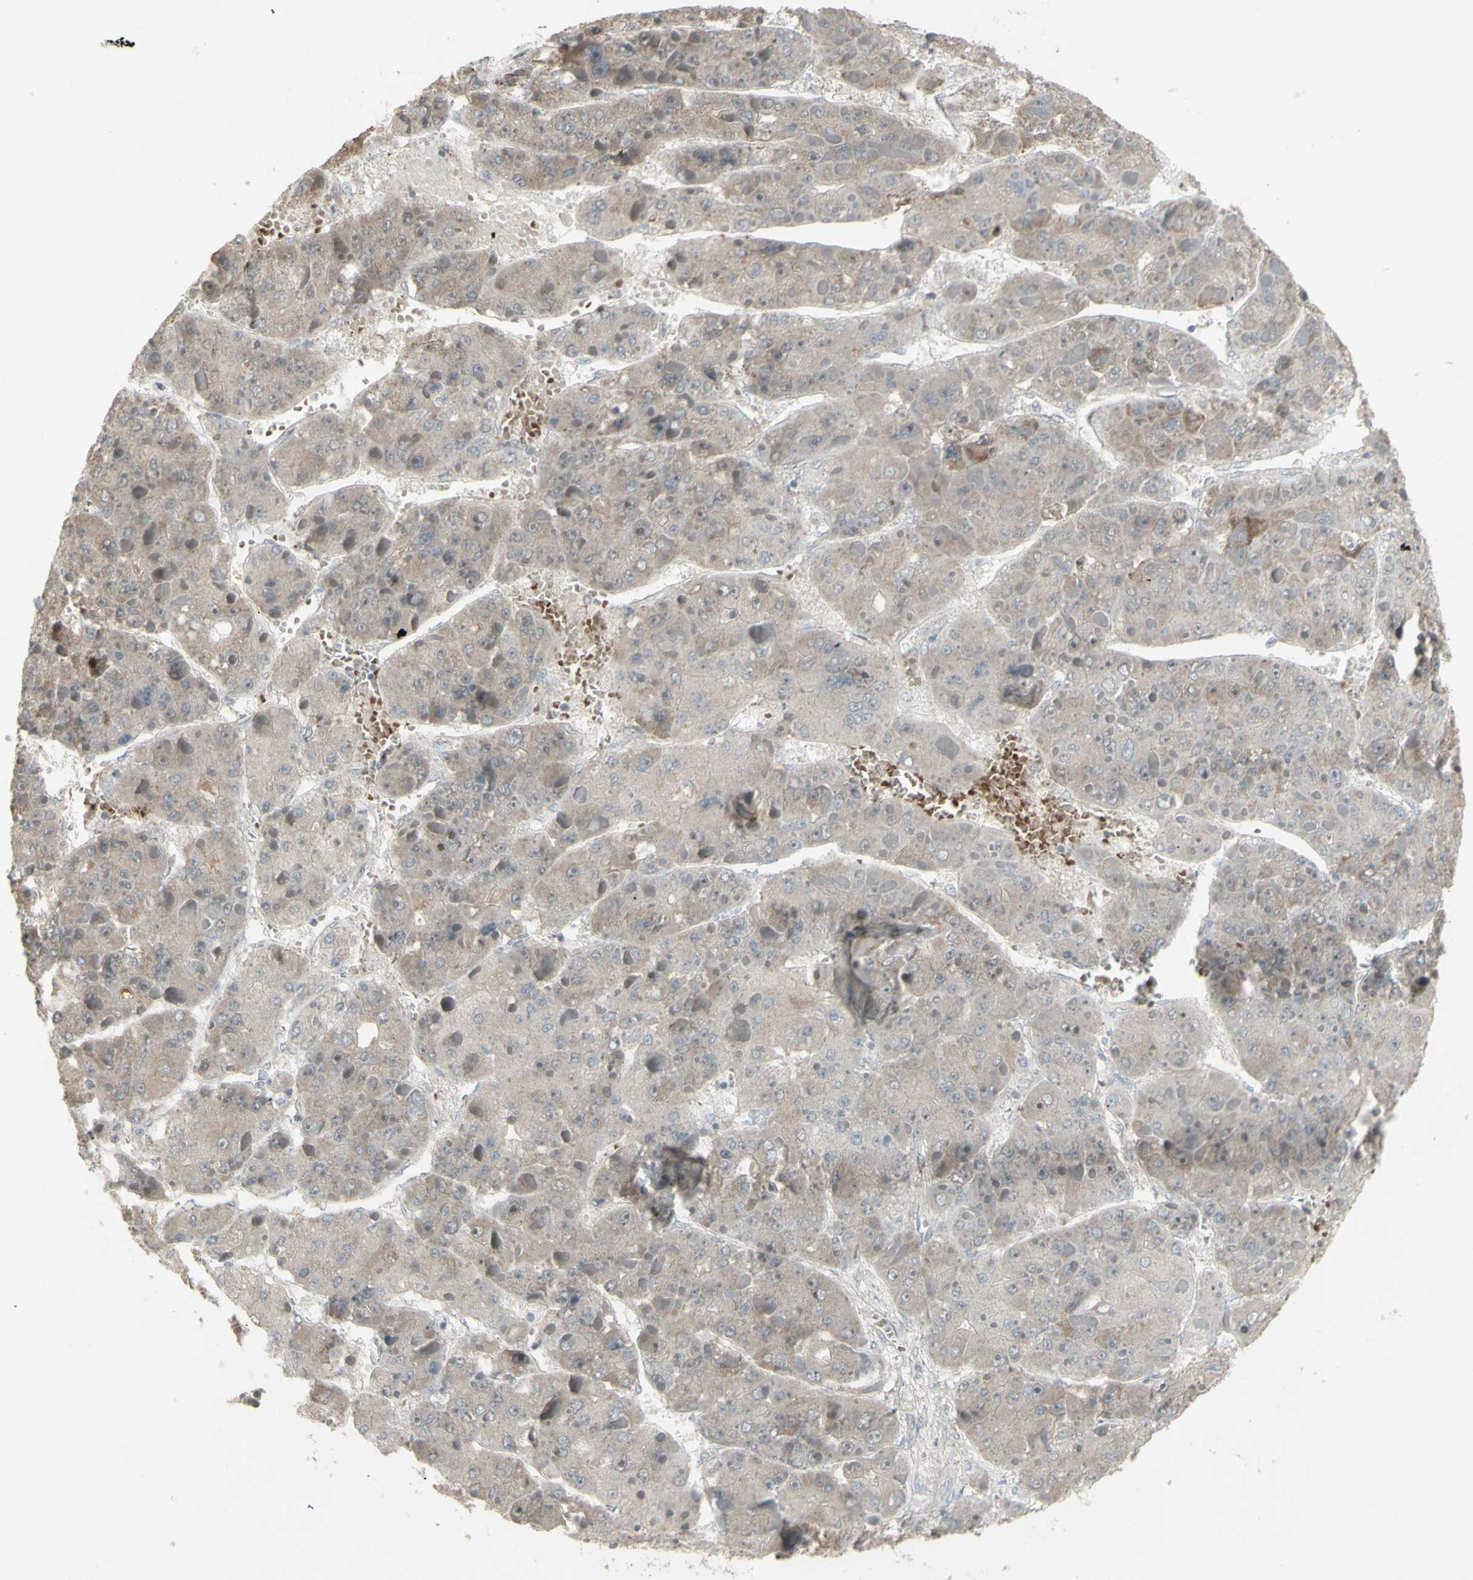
{"staining": {"intensity": "weak", "quantity": ">75%", "location": "cytoplasmic/membranous"}, "tissue": "liver cancer", "cell_type": "Tumor cells", "image_type": "cancer", "snomed": [{"axis": "morphology", "description": "Carcinoma, Hepatocellular, NOS"}, {"axis": "topography", "description": "Liver"}], "caption": "Protein positivity by immunohistochemistry reveals weak cytoplasmic/membranous staining in approximately >75% of tumor cells in hepatocellular carcinoma (liver).", "gene": "GRAMD1B", "patient": {"sex": "female", "age": 73}}